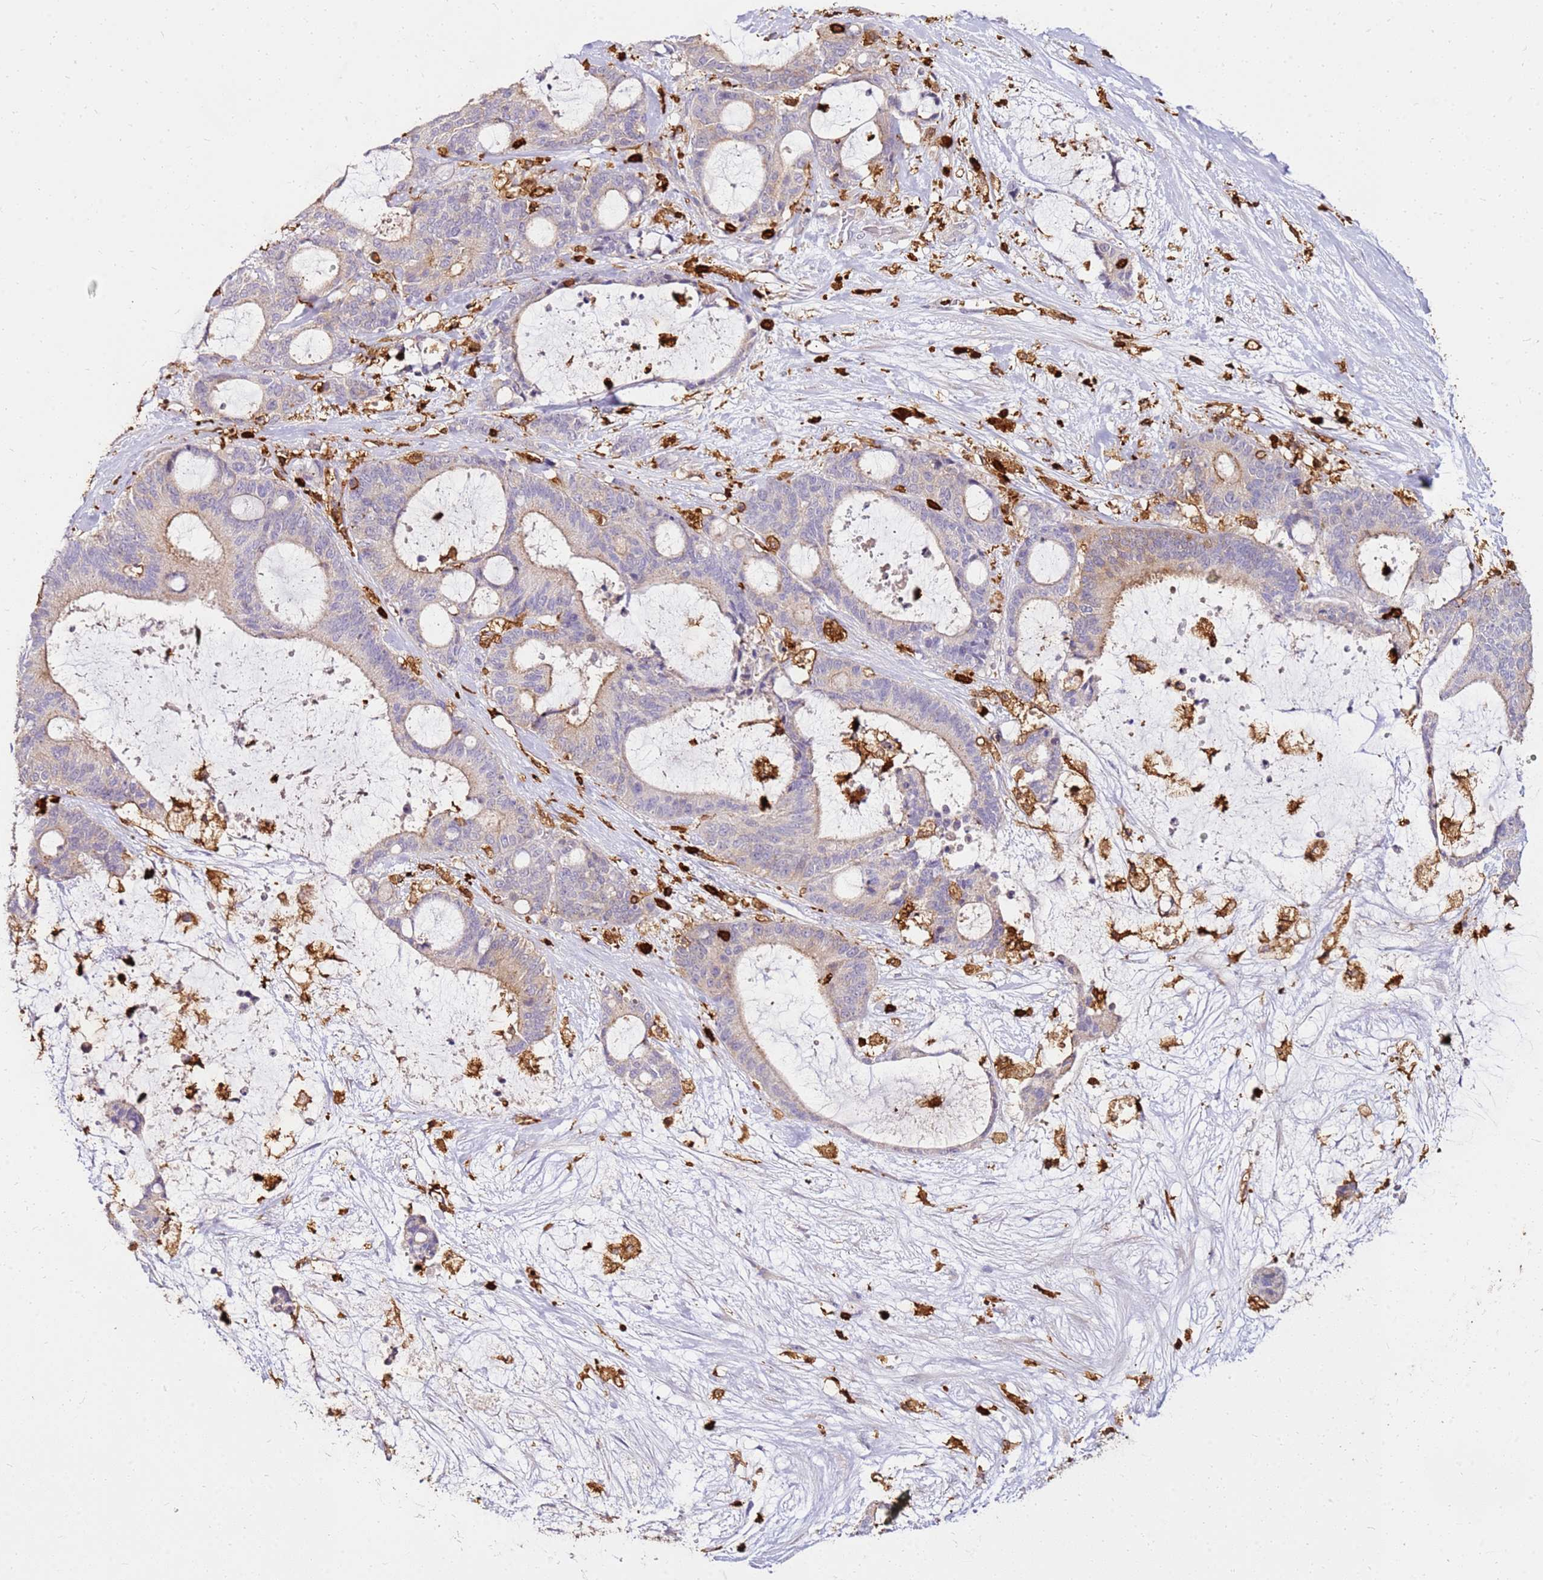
{"staining": {"intensity": "moderate", "quantity": "<25%", "location": "cytoplasmic/membranous"}, "tissue": "liver cancer", "cell_type": "Tumor cells", "image_type": "cancer", "snomed": [{"axis": "morphology", "description": "Normal tissue, NOS"}, {"axis": "morphology", "description": "Cholangiocarcinoma"}, {"axis": "topography", "description": "Liver"}, {"axis": "topography", "description": "Peripheral nerve tissue"}], "caption": "A brown stain highlights moderate cytoplasmic/membranous expression of a protein in human liver cholangiocarcinoma tumor cells. (Brightfield microscopy of DAB IHC at high magnification).", "gene": "CORO1A", "patient": {"sex": "female", "age": 73}}